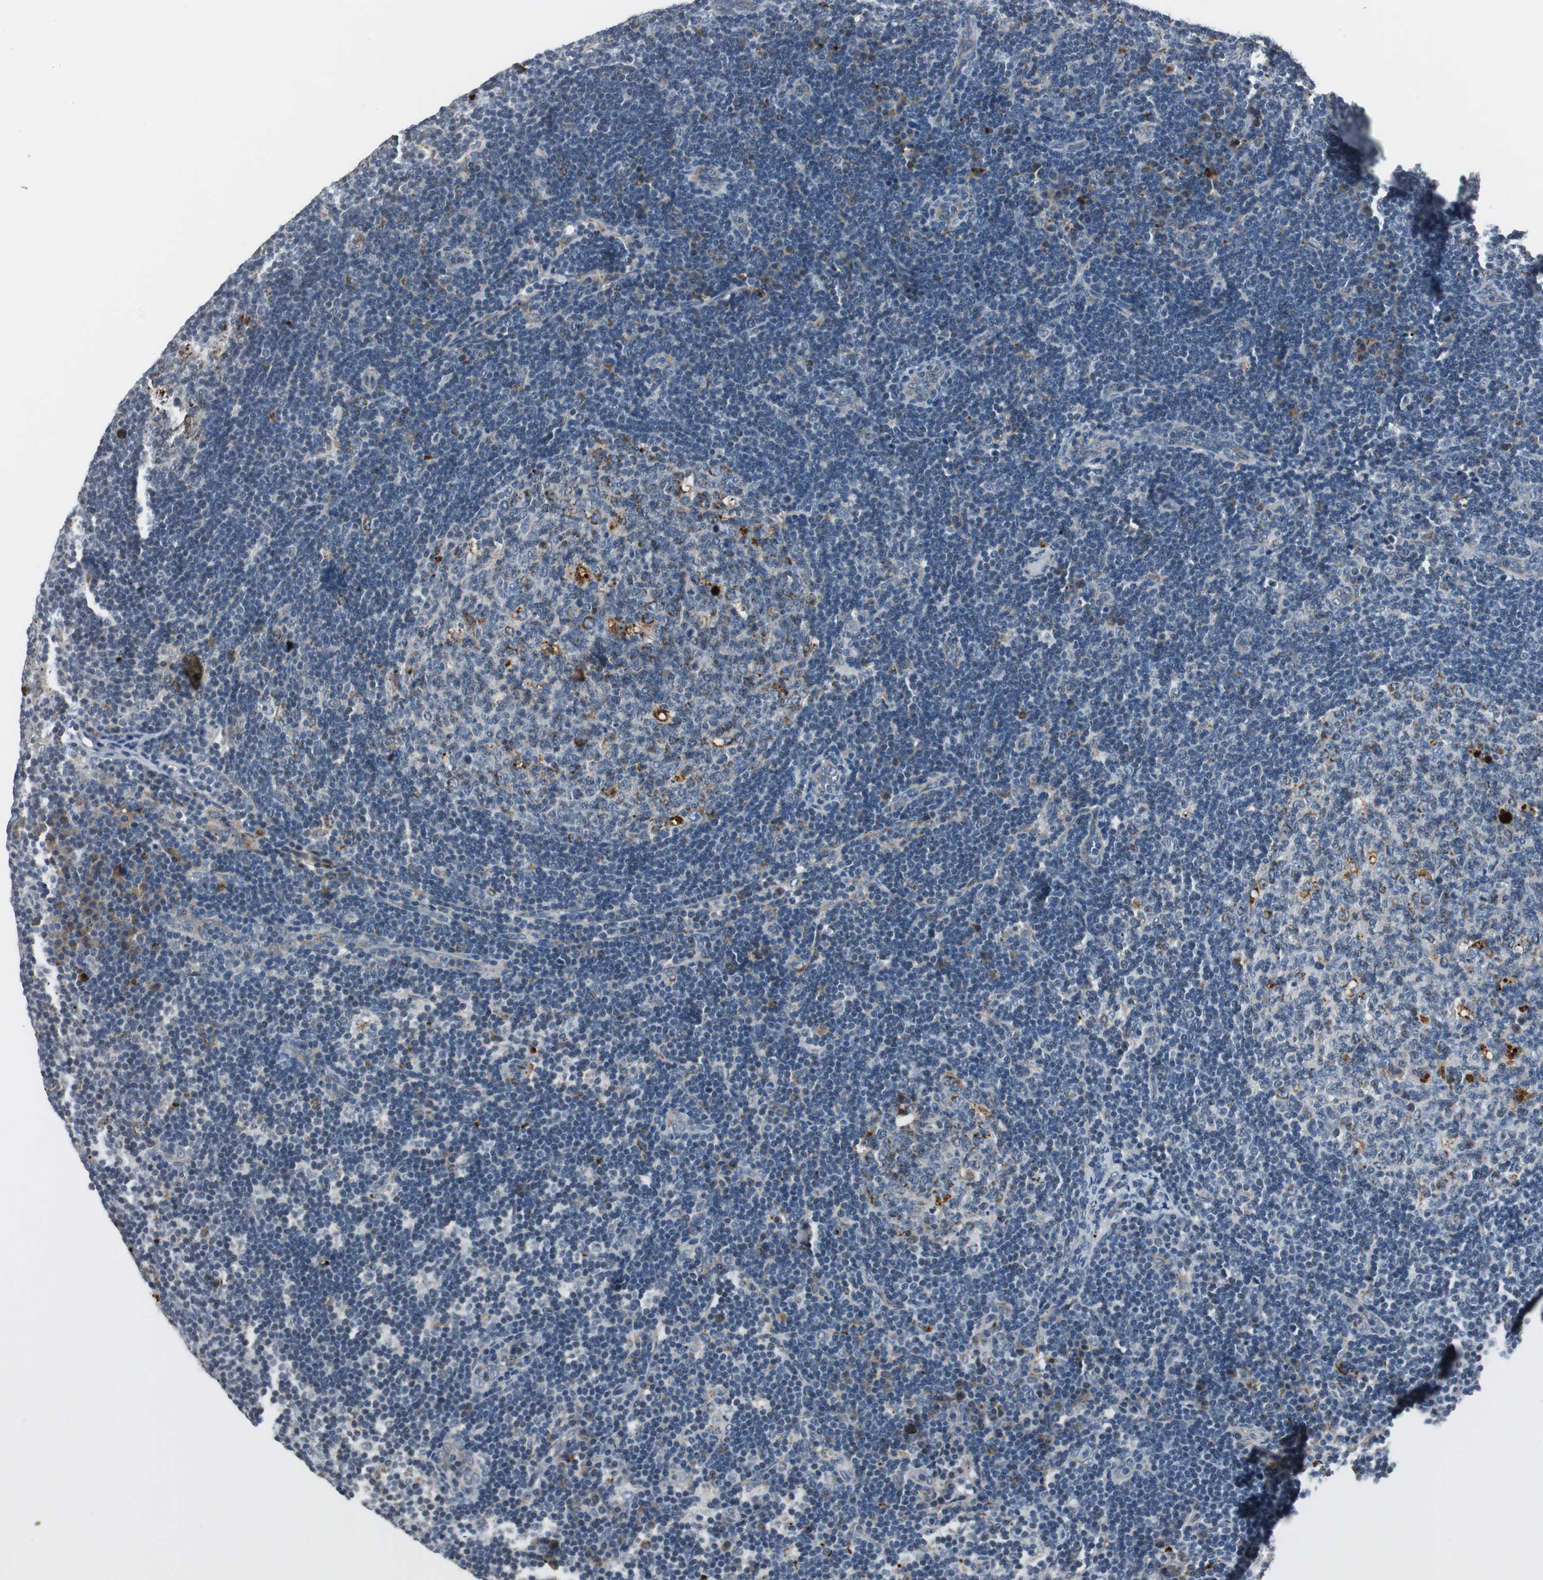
{"staining": {"intensity": "strong", "quantity": "<25%", "location": "cytoplasmic/membranous"}, "tissue": "lymph node", "cell_type": "Germinal center cells", "image_type": "normal", "snomed": [{"axis": "morphology", "description": "Normal tissue, NOS"}, {"axis": "morphology", "description": "Squamous cell carcinoma, metastatic, NOS"}, {"axis": "topography", "description": "Lymph node"}], "caption": "Germinal center cells demonstrate strong cytoplasmic/membranous positivity in approximately <25% of cells in benign lymph node.", "gene": "NLGN1", "patient": {"sex": "female", "age": 53}}